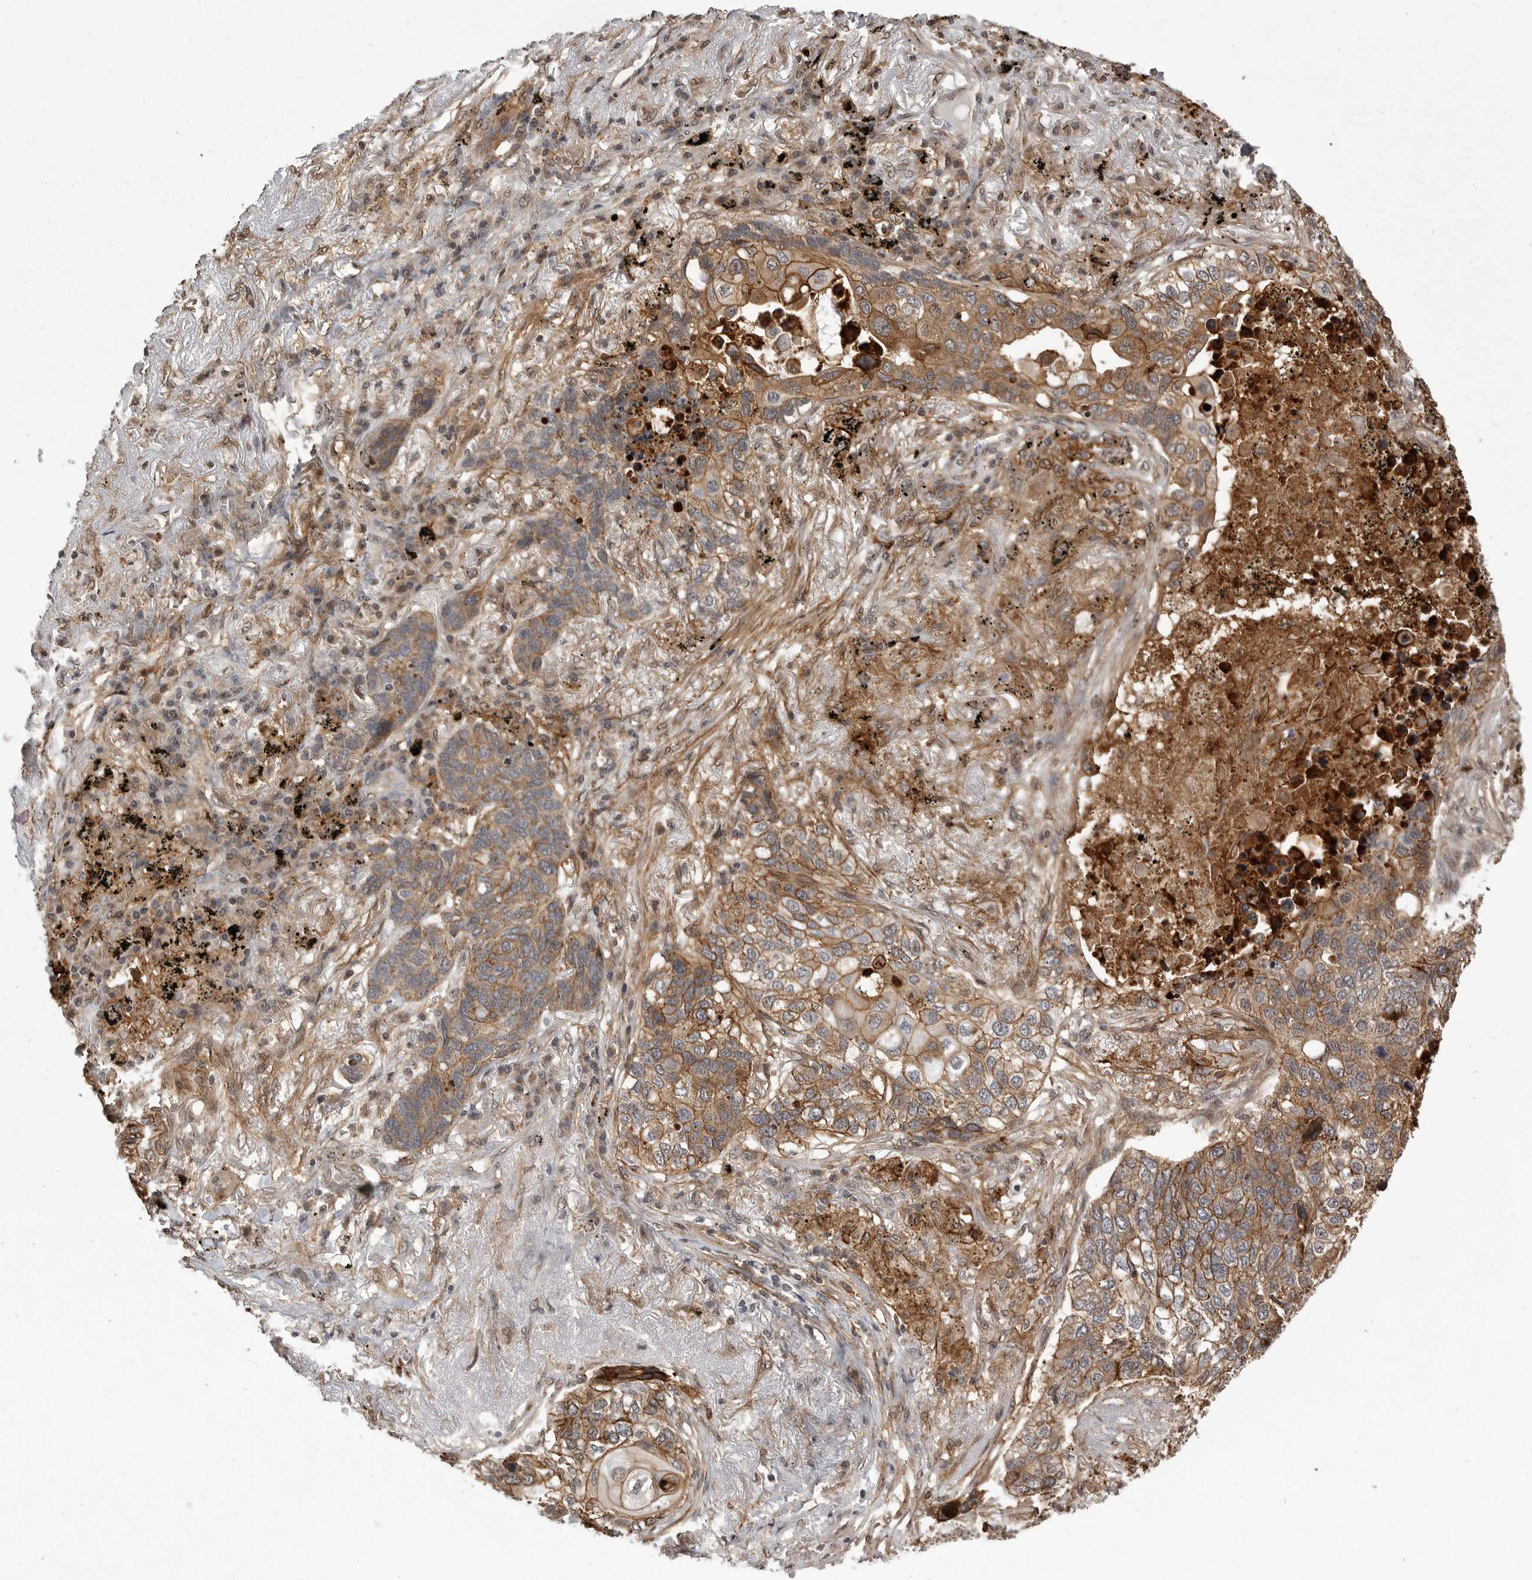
{"staining": {"intensity": "moderate", "quantity": ">75%", "location": "cytoplasmic/membranous"}, "tissue": "lung cancer", "cell_type": "Tumor cells", "image_type": "cancer", "snomed": [{"axis": "morphology", "description": "Squamous cell carcinoma, NOS"}, {"axis": "topography", "description": "Lung"}], "caption": "Protein expression analysis of human lung cancer reveals moderate cytoplasmic/membranous positivity in about >75% of tumor cells.", "gene": "NECTIN1", "patient": {"sex": "female", "age": 63}}